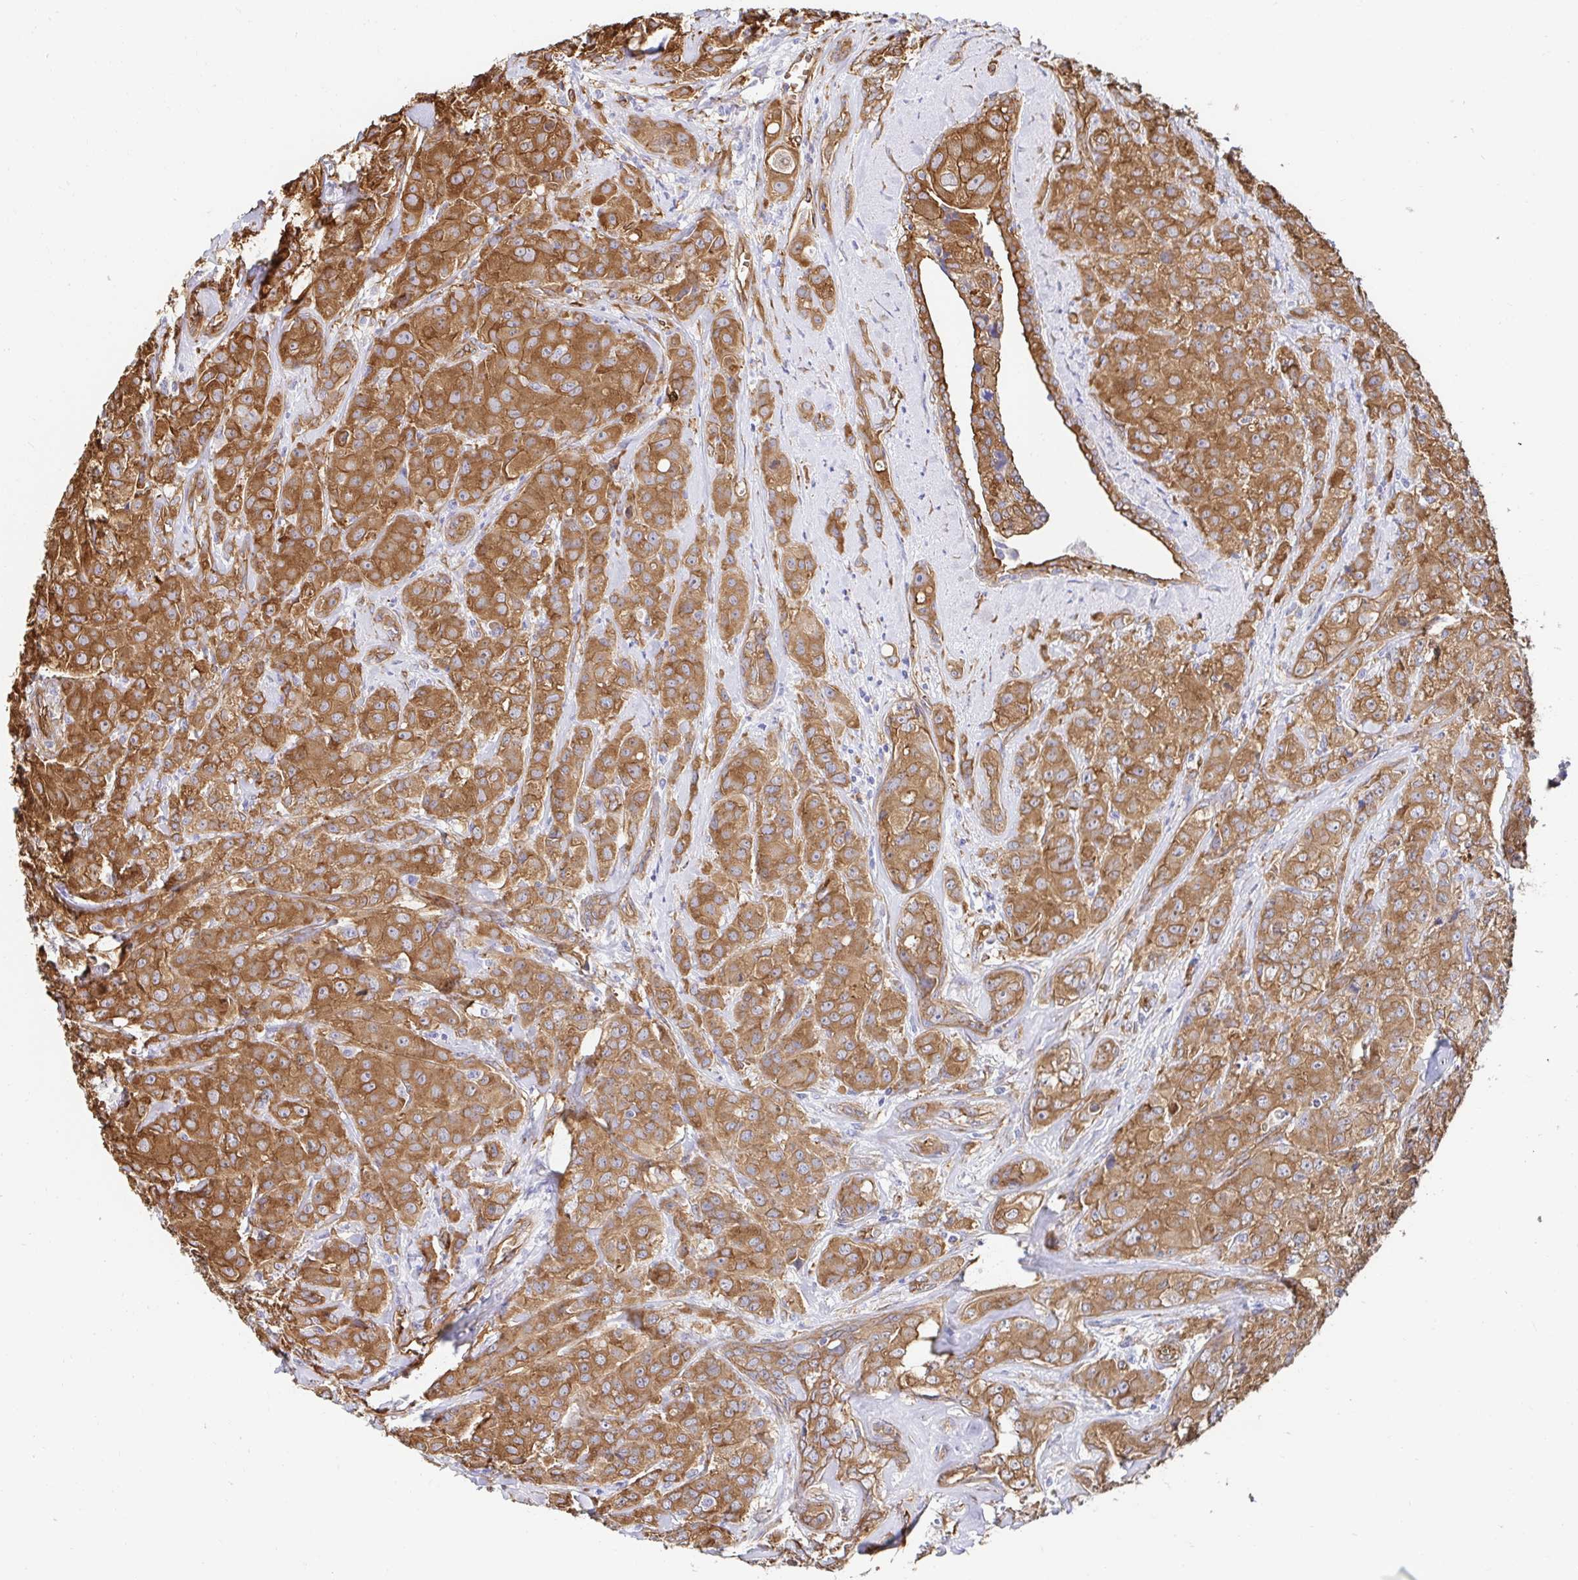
{"staining": {"intensity": "moderate", "quantity": ">75%", "location": "cytoplasmic/membranous"}, "tissue": "breast cancer", "cell_type": "Tumor cells", "image_type": "cancer", "snomed": [{"axis": "morphology", "description": "Normal tissue, NOS"}, {"axis": "morphology", "description": "Duct carcinoma"}, {"axis": "topography", "description": "Breast"}], "caption": "Immunohistochemistry staining of infiltrating ductal carcinoma (breast), which reveals medium levels of moderate cytoplasmic/membranous expression in approximately >75% of tumor cells indicating moderate cytoplasmic/membranous protein staining. The staining was performed using DAB (3,3'-diaminobenzidine) (brown) for protein detection and nuclei were counterstained in hematoxylin (blue).", "gene": "CTTN", "patient": {"sex": "female", "age": 43}}